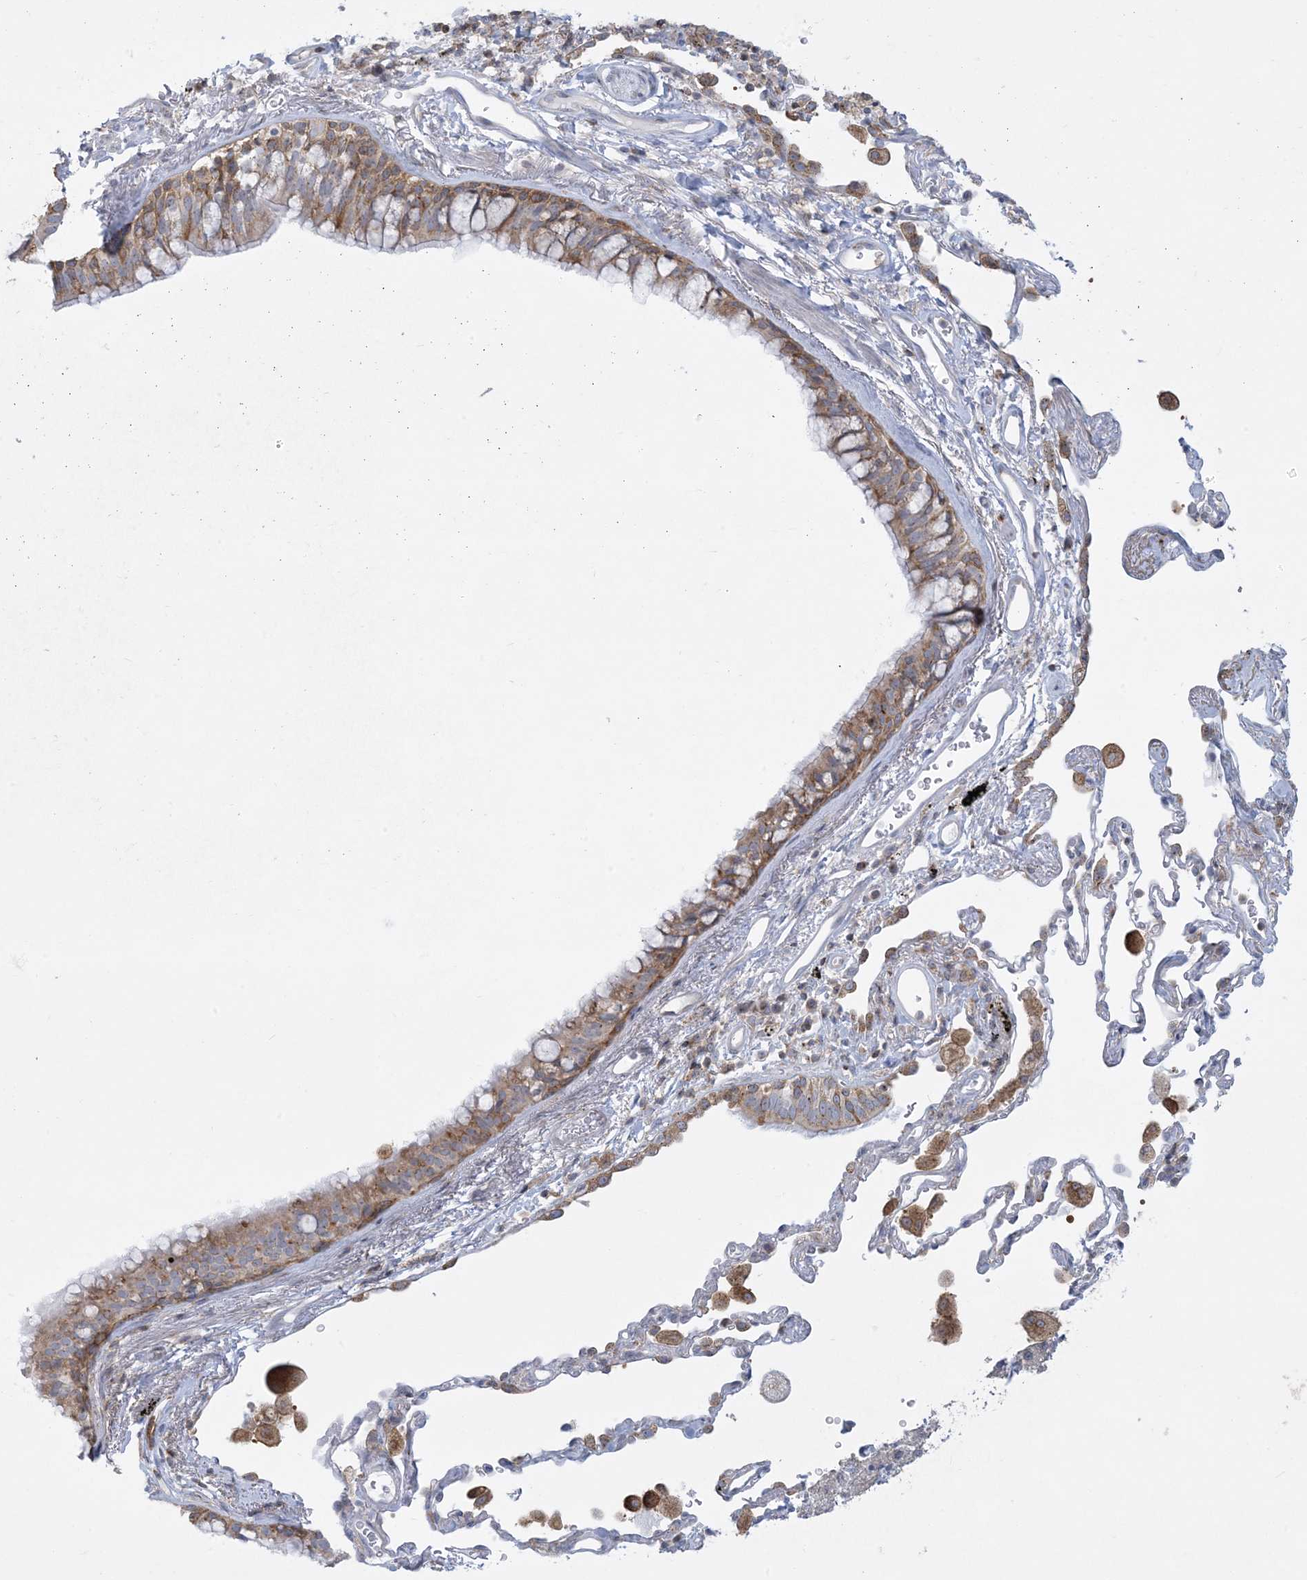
{"staining": {"intensity": "moderate", "quantity": "25%-75%", "location": "cytoplasmic/membranous"}, "tissue": "bronchus", "cell_type": "Respiratory epithelial cells", "image_type": "normal", "snomed": [{"axis": "morphology", "description": "Normal tissue, NOS"}, {"axis": "morphology", "description": "Adenocarcinoma, NOS"}, {"axis": "topography", "description": "Bronchus"}, {"axis": "topography", "description": "Lung"}], "caption": "Immunohistochemical staining of unremarkable human bronchus demonstrates moderate cytoplasmic/membranous protein expression in approximately 25%-75% of respiratory epithelial cells. (Brightfield microscopy of DAB IHC at high magnification).", "gene": "SLAMF9", "patient": {"sex": "male", "age": 54}}